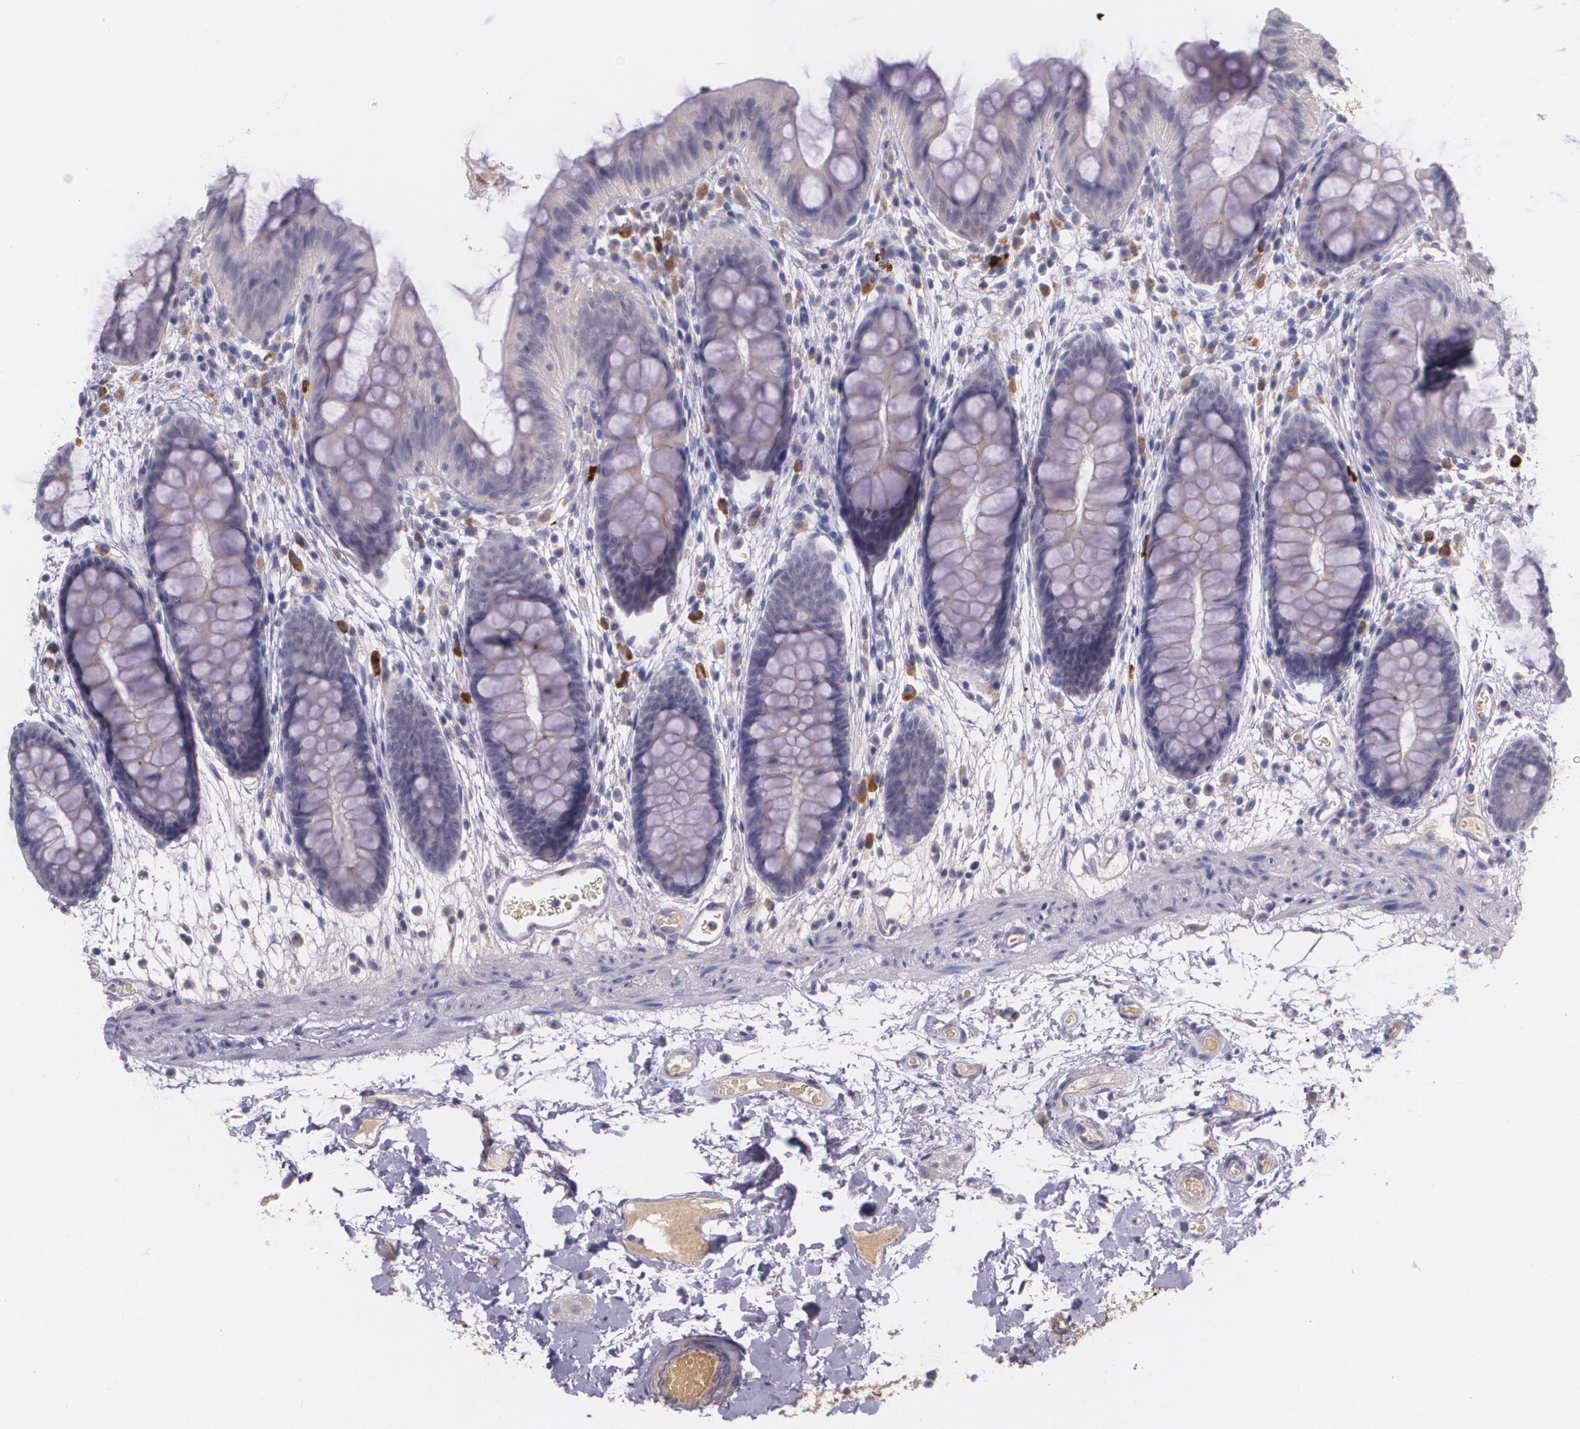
{"staining": {"intensity": "negative", "quantity": "none", "location": "none"}, "tissue": "colon", "cell_type": "Endothelial cells", "image_type": "normal", "snomed": [{"axis": "morphology", "description": "Normal tissue, NOS"}, {"axis": "topography", "description": "Smooth muscle"}, {"axis": "topography", "description": "Colon"}], "caption": "DAB (3,3'-diaminobenzidine) immunohistochemical staining of normal human colon demonstrates no significant expression in endothelial cells. (IHC, brightfield microscopy, high magnification).", "gene": "TM4SF1", "patient": {"sex": "male", "age": 67}}